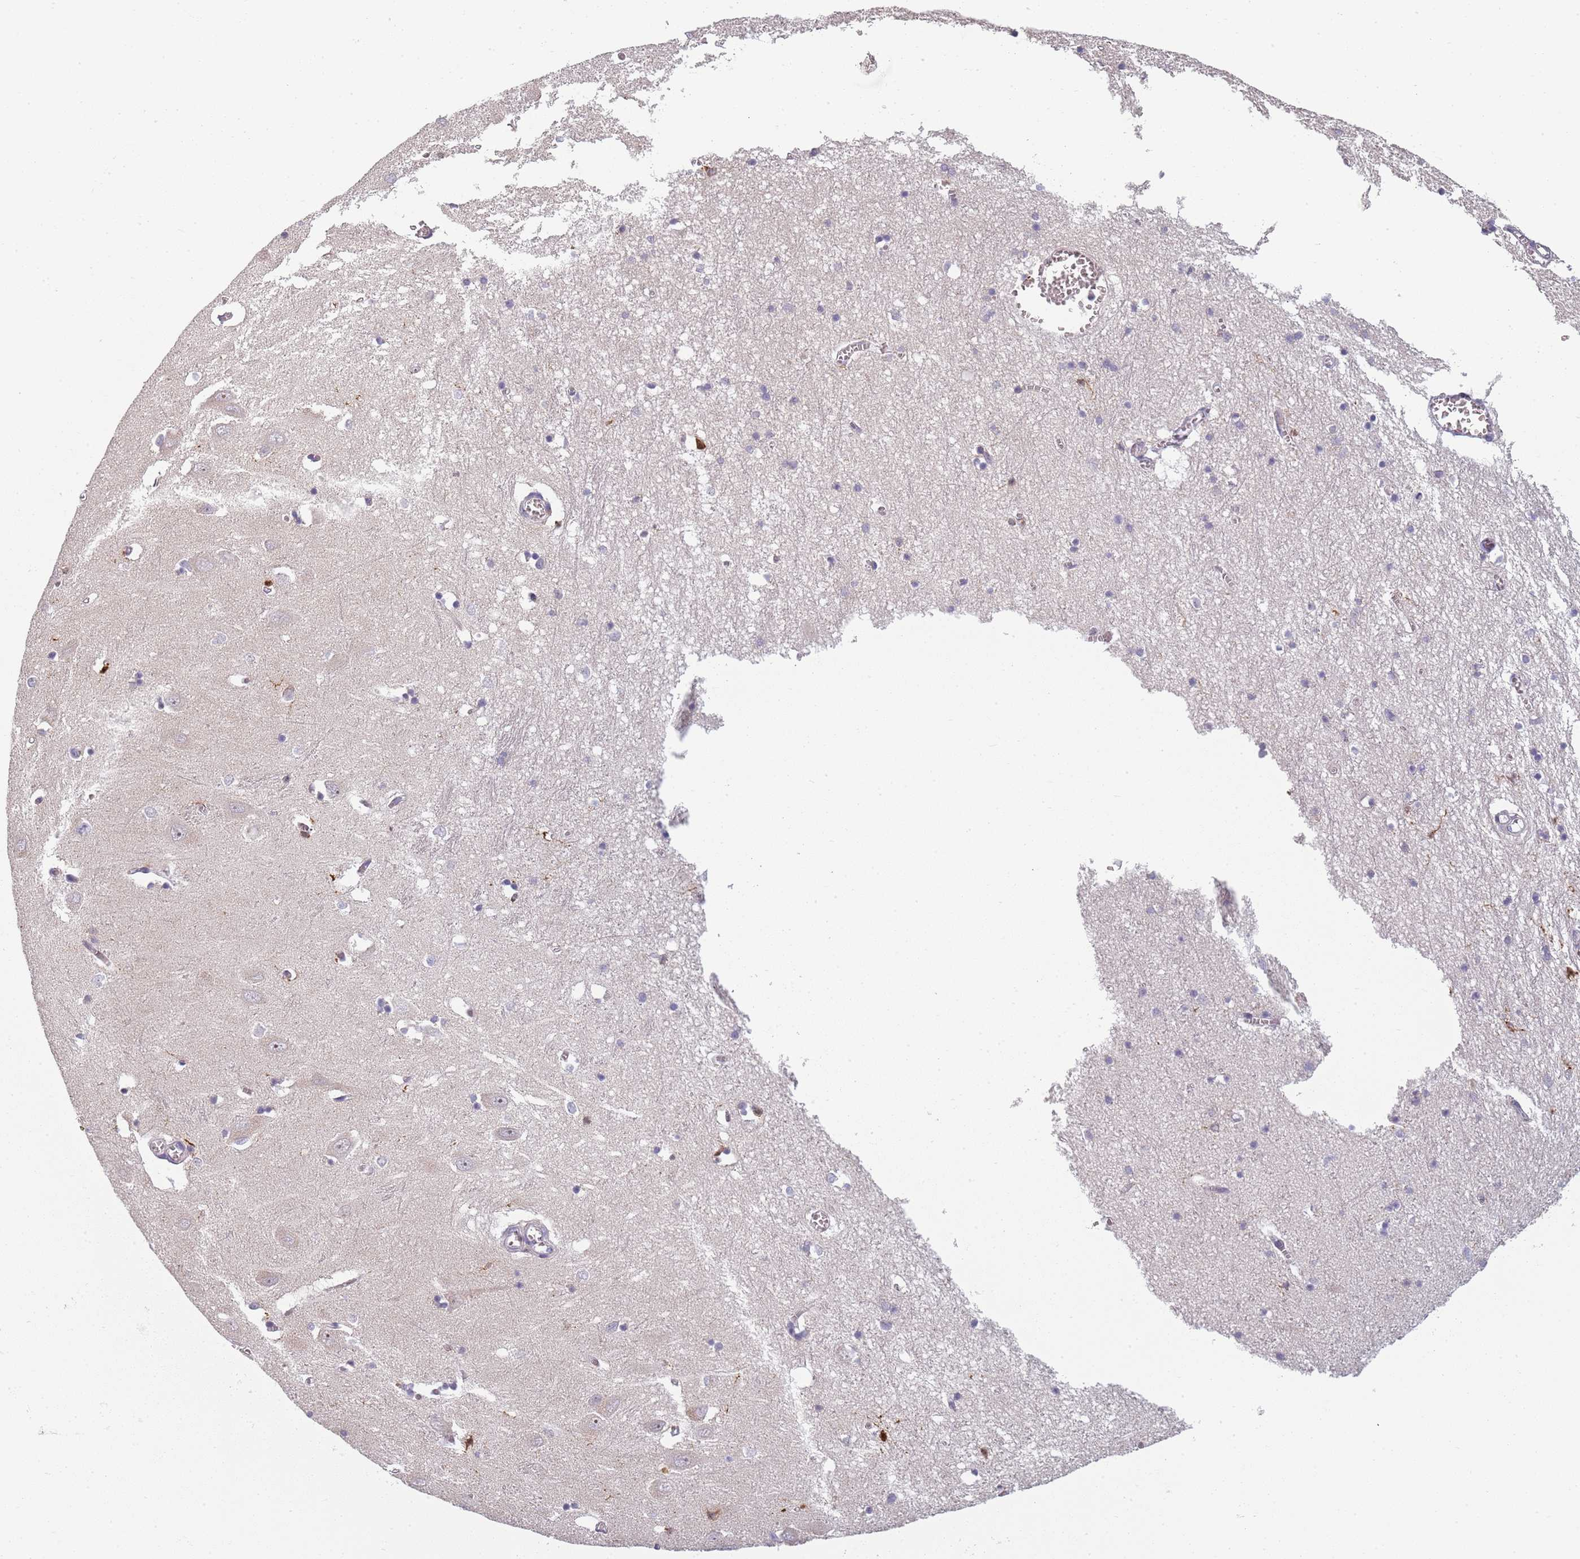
{"staining": {"intensity": "negative", "quantity": "none", "location": "none"}, "tissue": "hippocampus", "cell_type": "Glial cells", "image_type": "normal", "snomed": [{"axis": "morphology", "description": "Normal tissue, NOS"}, {"axis": "topography", "description": "Hippocampus"}], "caption": "This is an immunohistochemistry image of unremarkable hippocampus. There is no expression in glial cells.", "gene": "CC2D2B", "patient": {"sex": "male", "age": 70}}